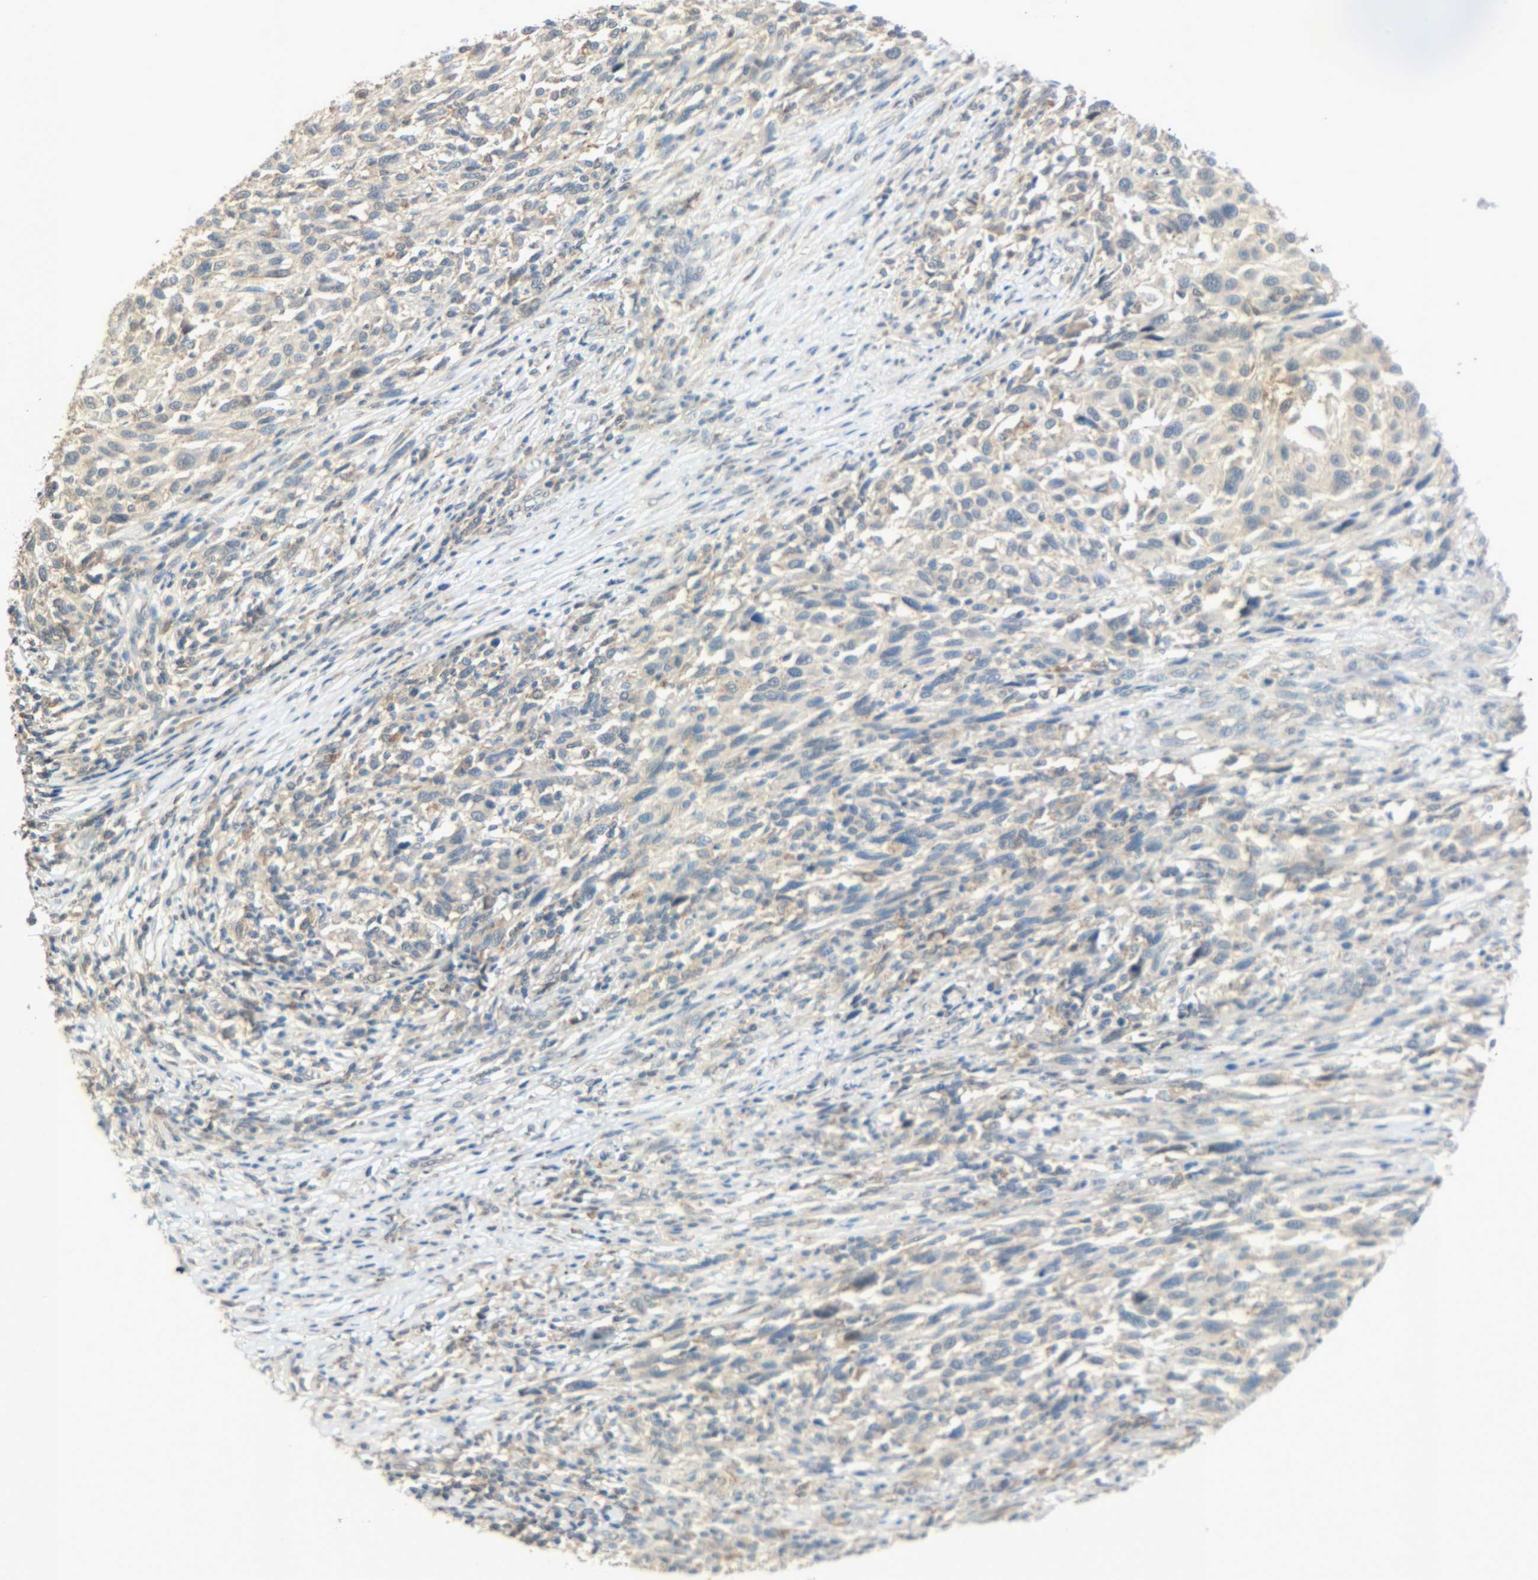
{"staining": {"intensity": "weak", "quantity": ">75%", "location": "cytoplasmic/membranous"}, "tissue": "melanoma", "cell_type": "Tumor cells", "image_type": "cancer", "snomed": [{"axis": "morphology", "description": "Malignant melanoma, Metastatic site"}, {"axis": "topography", "description": "Lymph node"}], "caption": "Approximately >75% of tumor cells in human melanoma reveal weak cytoplasmic/membranous protein expression as visualized by brown immunohistochemical staining.", "gene": "GIT2", "patient": {"sex": "male", "age": 61}}